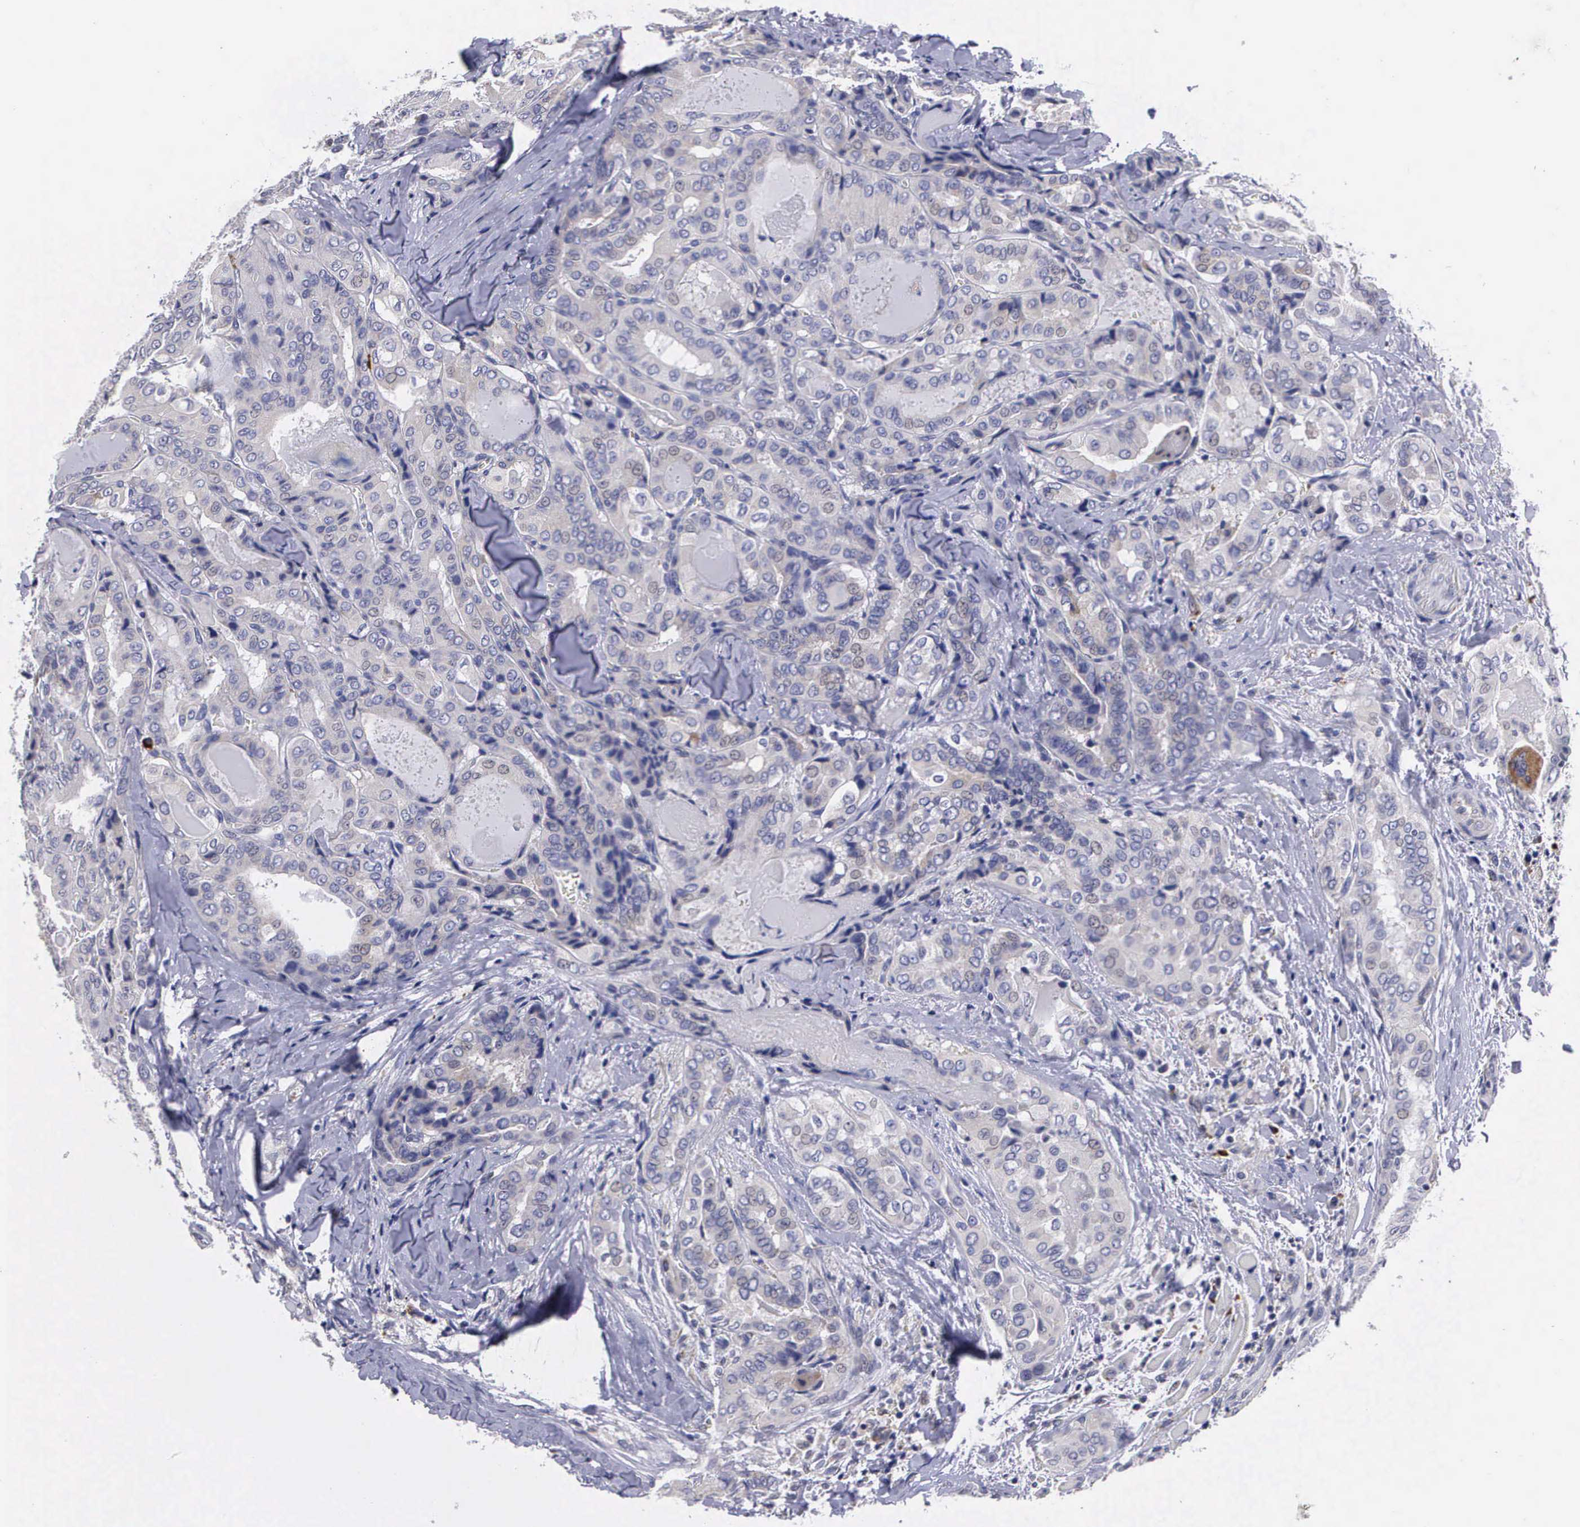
{"staining": {"intensity": "weak", "quantity": "<25%", "location": "cytoplasmic/membranous"}, "tissue": "thyroid cancer", "cell_type": "Tumor cells", "image_type": "cancer", "snomed": [{"axis": "morphology", "description": "Papillary adenocarcinoma, NOS"}, {"axis": "topography", "description": "Thyroid gland"}], "caption": "Tumor cells show no significant expression in papillary adenocarcinoma (thyroid). (Brightfield microscopy of DAB (3,3'-diaminobenzidine) immunohistochemistry at high magnification).", "gene": "CRELD2", "patient": {"sex": "female", "age": 71}}